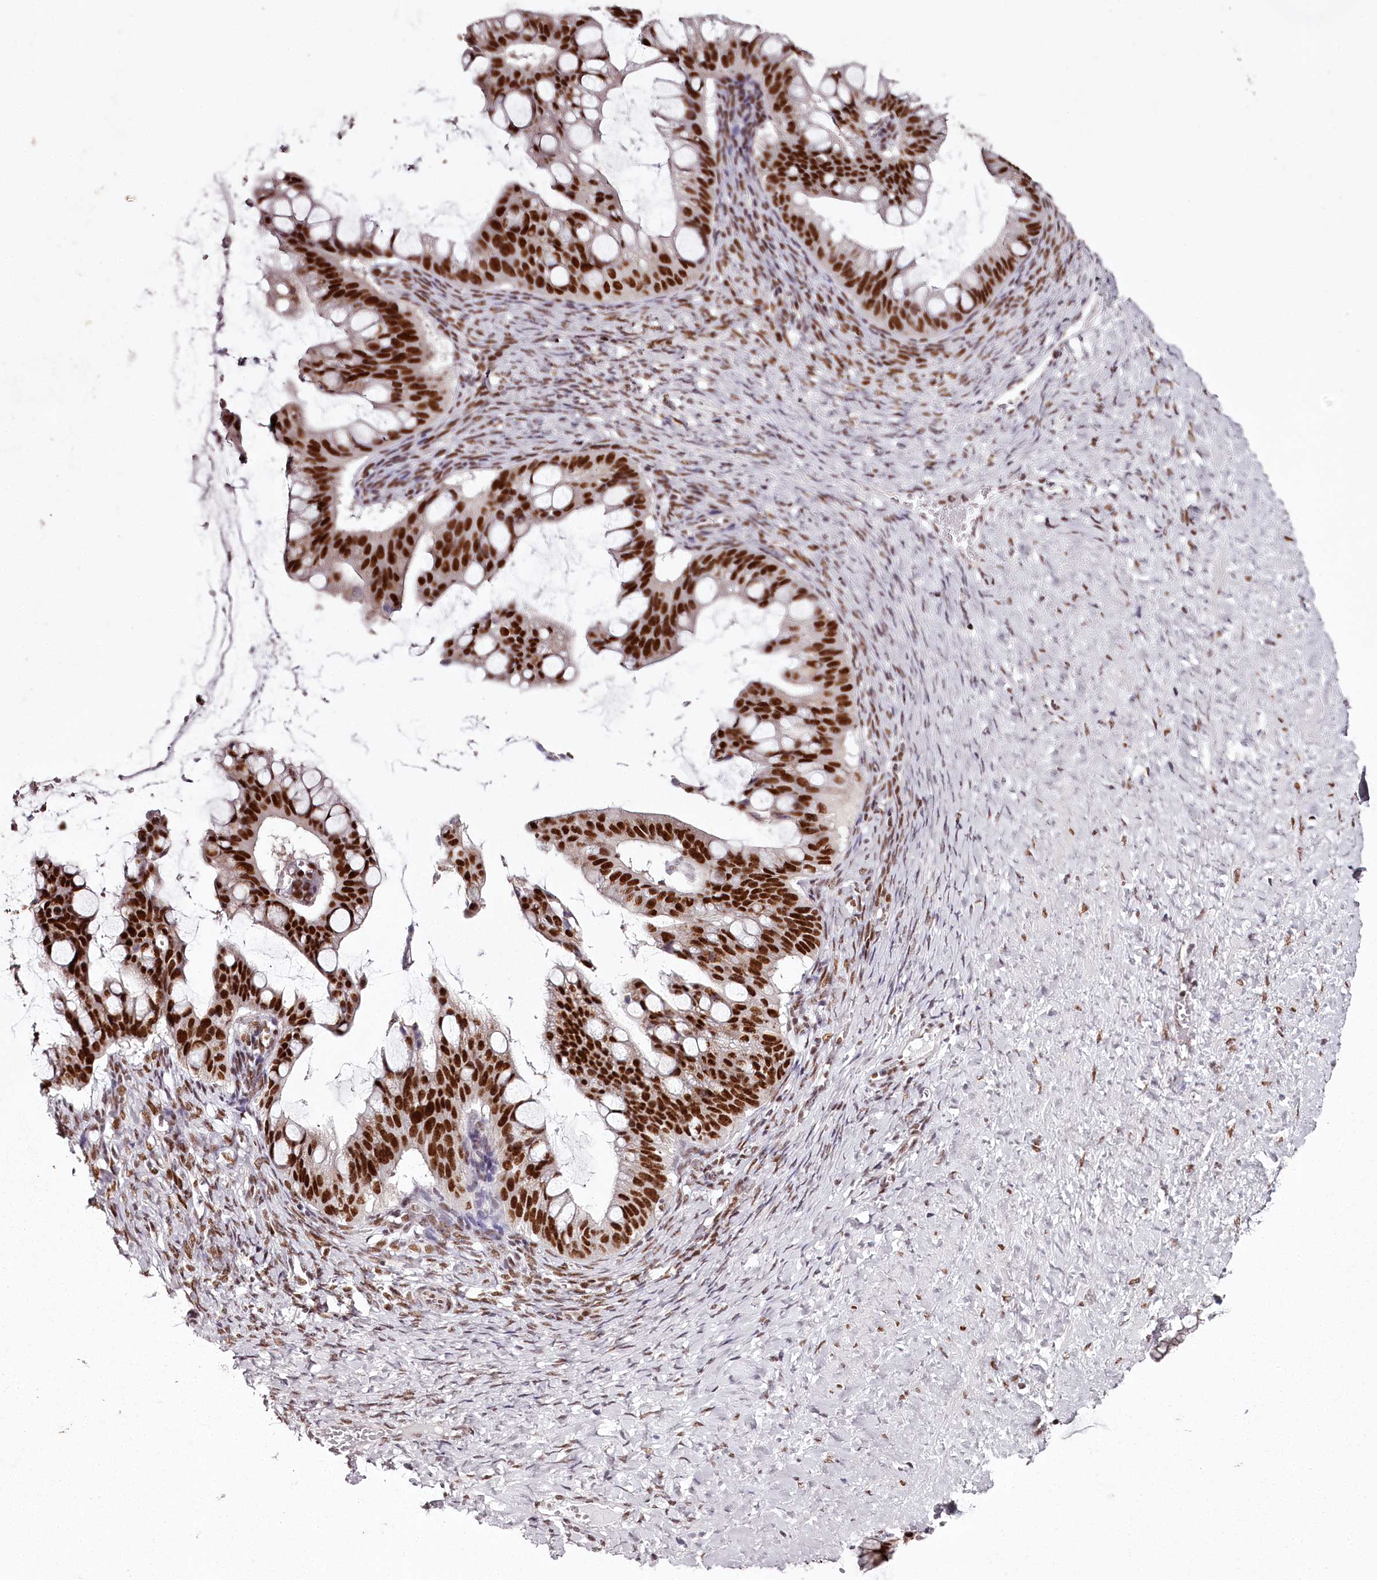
{"staining": {"intensity": "strong", "quantity": ">75%", "location": "nuclear"}, "tissue": "ovarian cancer", "cell_type": "Tumor cells", "image_type": "cancer", "snomed": [{"axis": "morphology", "description": "Cystadenocarcinoma, mucinous, NOS"}, {"axis": "topography", "description": "Ovary"}], "caption": "Ovarian mucinous cystadenocarcinoma tissue displays strong nuclear staining in about >75% of tumor cells", "gene": "PSPC1", "patient": {"sex": "female", "age": 73}}